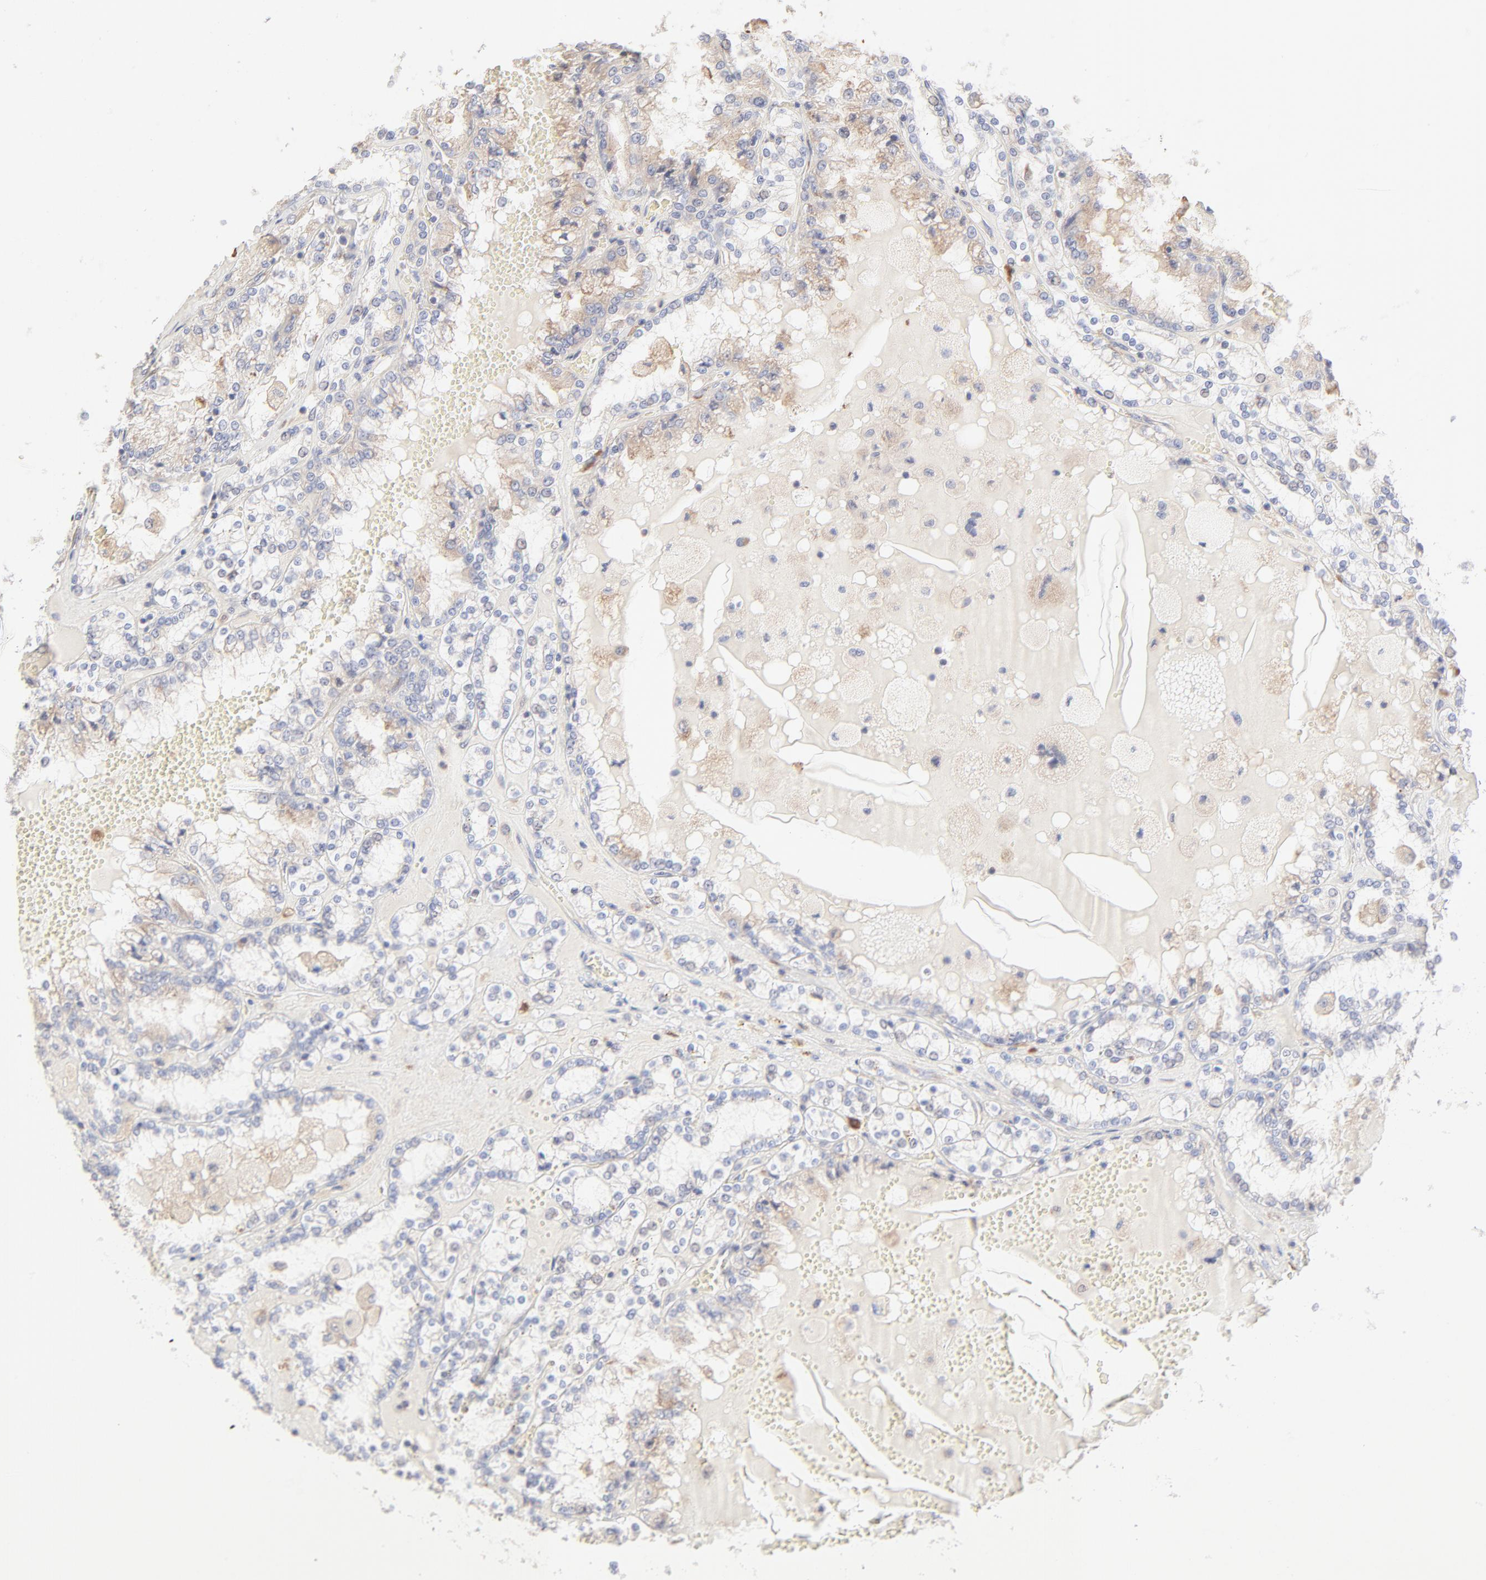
{"staining": {"intensity": "weak", "quantity": "25%-75%", "location": "cytoplasmic/membranous"}, "tissue": "renal cancer", "cell_type": "Tumor cells", "image_type": "cancer", "snomed": [{"axis": "morphology", "description": "Adenocarcinoma, NOS"}, {"axis": "topography", "description": "Kidney"}], "caption": "Protein positivity by immunohistochemistry (IHC) shows weak cytoplasmic/membranous expression in about 25%-75% of tumor cells in adenocarcinoma (renal). Immunohistochemistry (ihc) stains the protein of interest in brown and the nuclei are stained blue.", "gene": "RPS21", "patient": {"sex": "female", "age": 56}}